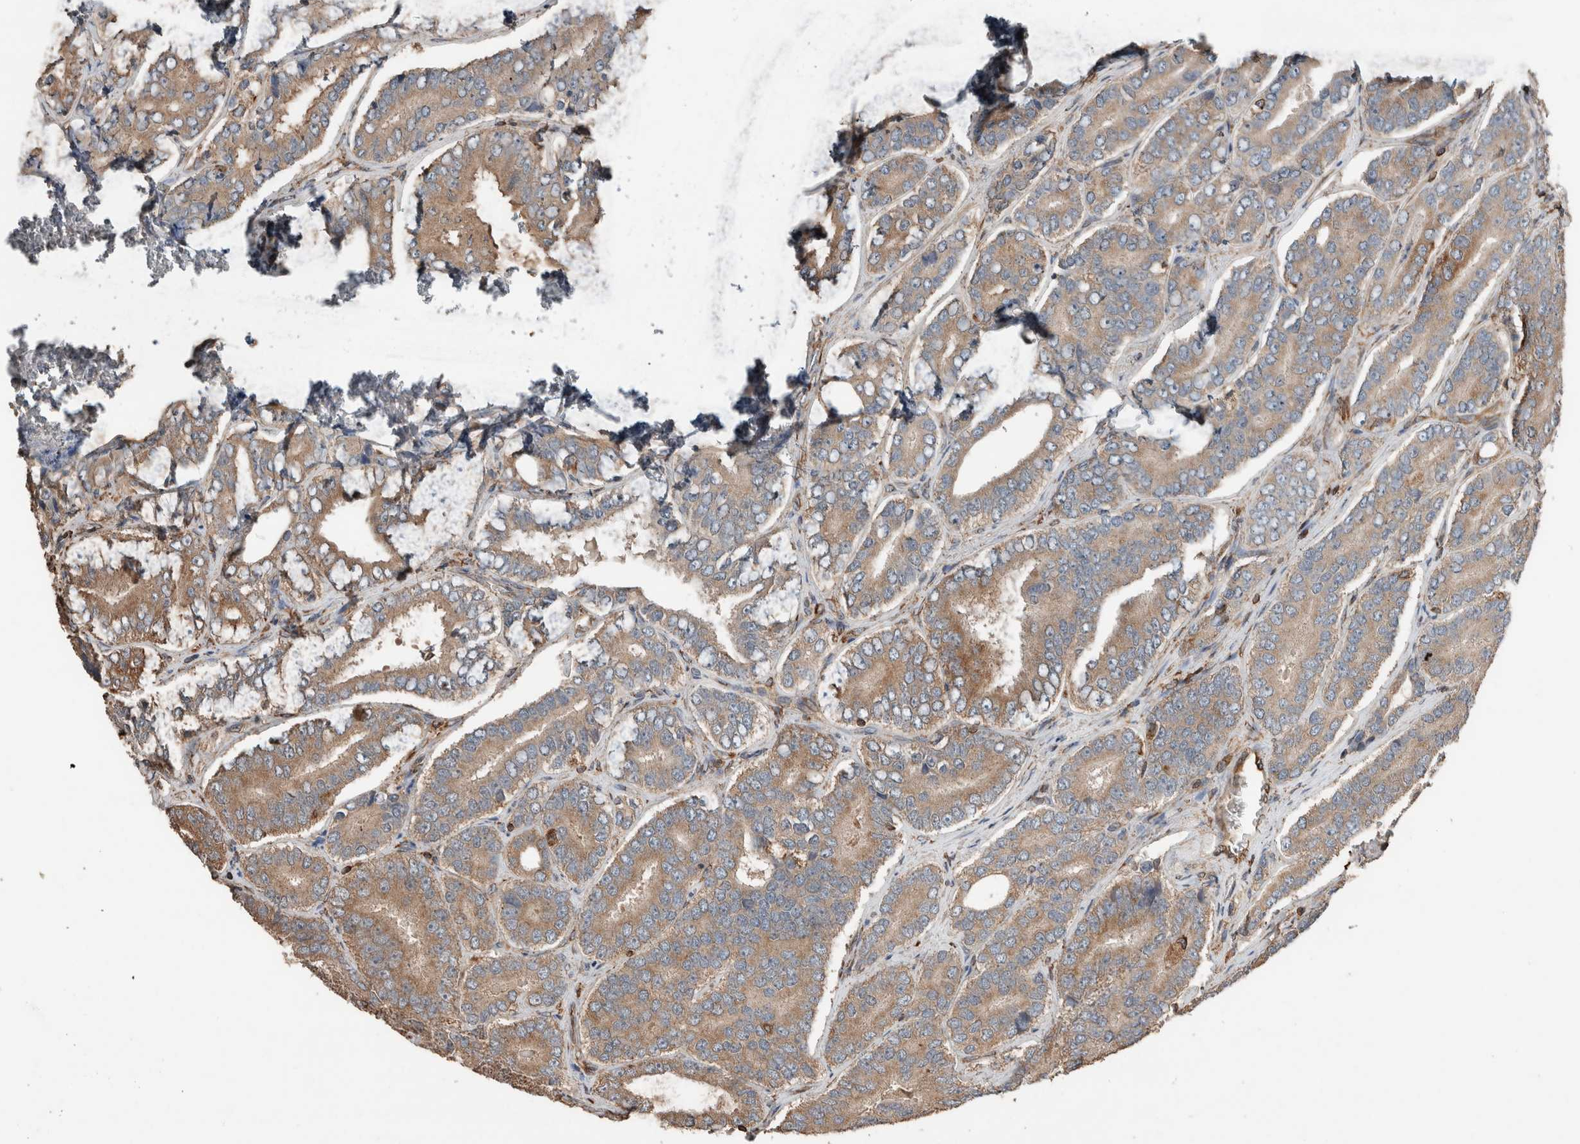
{"staining": {"intensity": "weak", "quantity": ">75%", "location": "cytoplasmic/membranous"}, "tissue": "prostate cancer", "cell_type": "Tumor cells", "image_type": "cancer", "snomed": [{"axis": "morphology", "description": "Adenocarcinoma, High grade"}, {"axis": "topography", "description": "Prostate"}], "caption": "About >75% of tumor cells in adenocarcinoma (high-grade) (prostate) reveal weak cytoplasmic/membranous protein expression as visualized by brown immunohistochemical staining.", "gene": "ERAP2", "patient": {"sex": "male", "age": 56}}